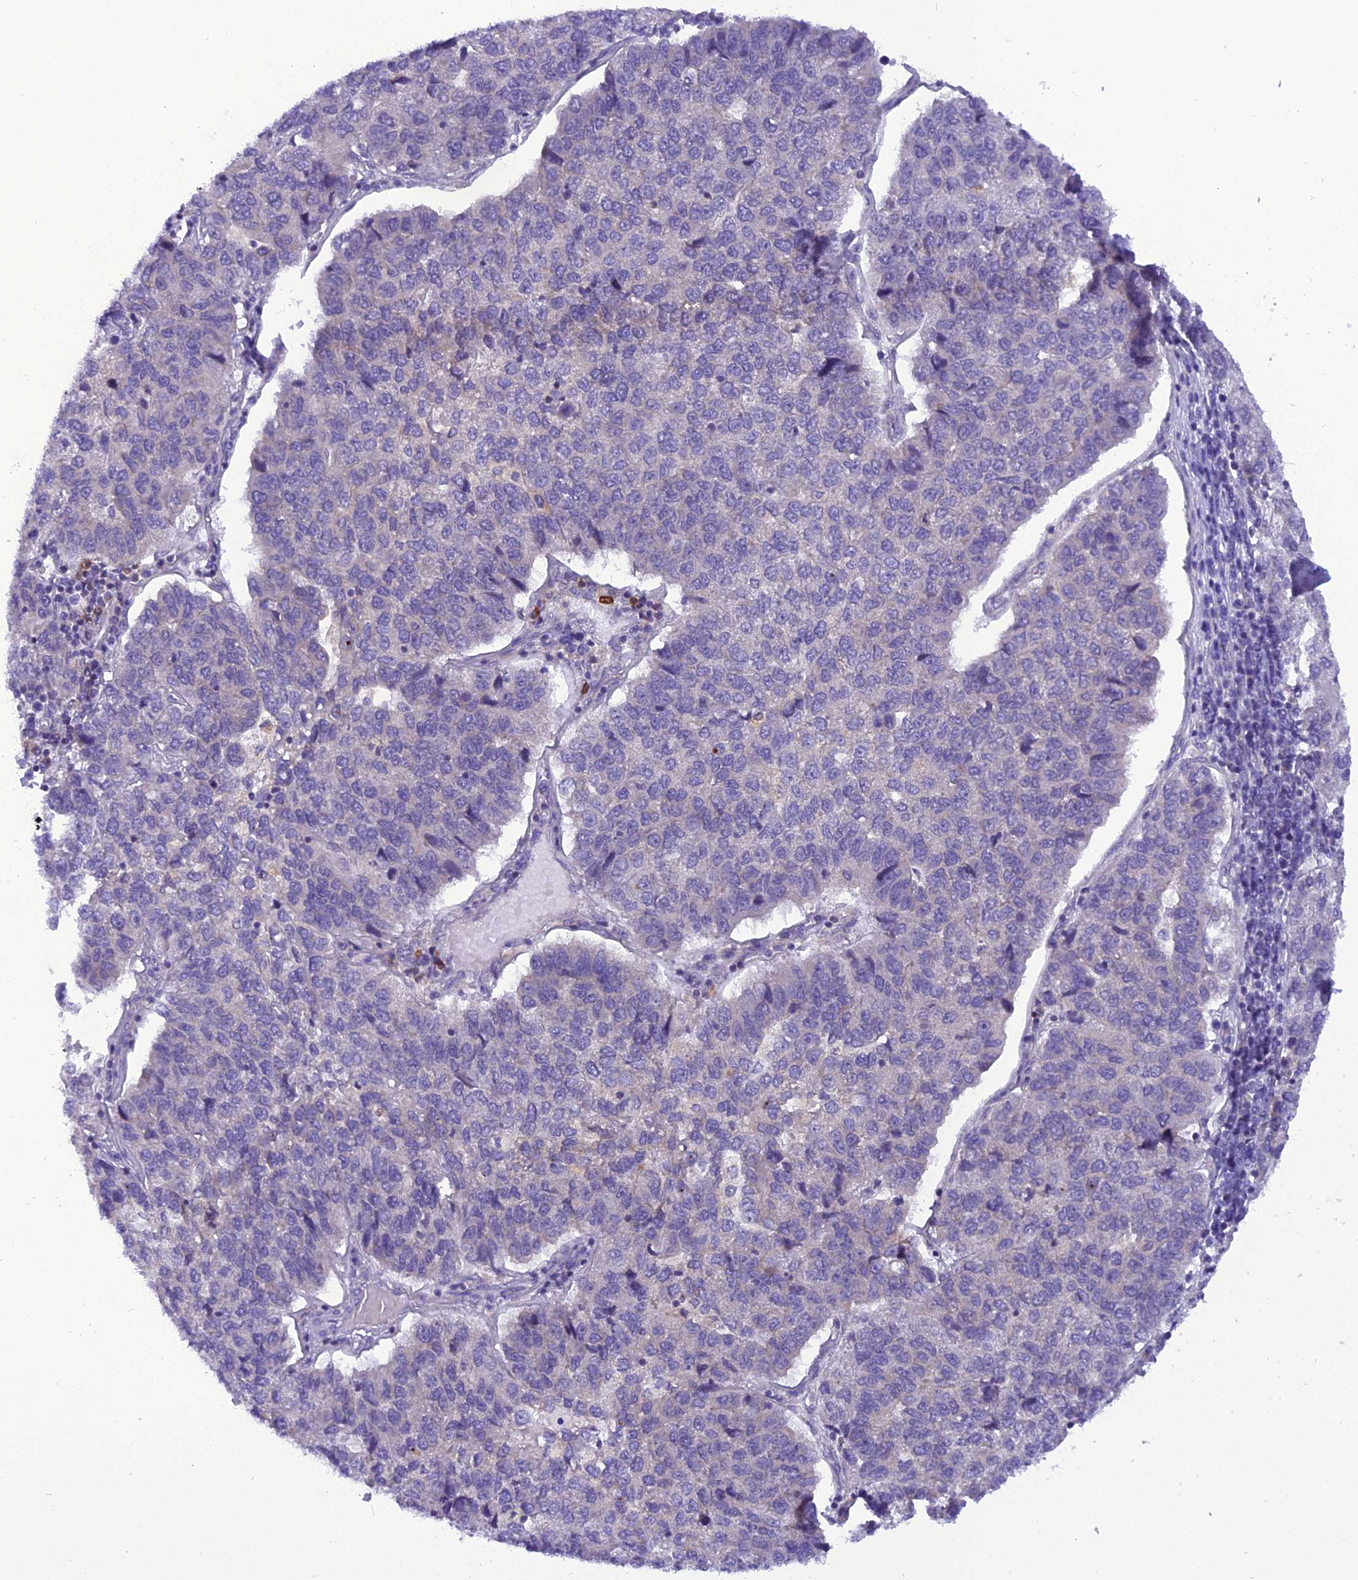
{"staining": {"intensity": "negative", "quantity": "none", "location": "none"}, "tissue": "pancreatic cancer", "cell_type": "Tumor cells", "image_type": "cancer", "snomed": [{"axis": "morphology", "description": "Adenocarcinoma, NOS"}, {"axis": "topography", "description": "Pancreas"}], "caption": "Photomicrograph shows no protein staining in tumor cells of pancreatic adenocarcinoma tissue.", "gene": "TRIM3", "patient": {"sex": "female", "age": 61}}